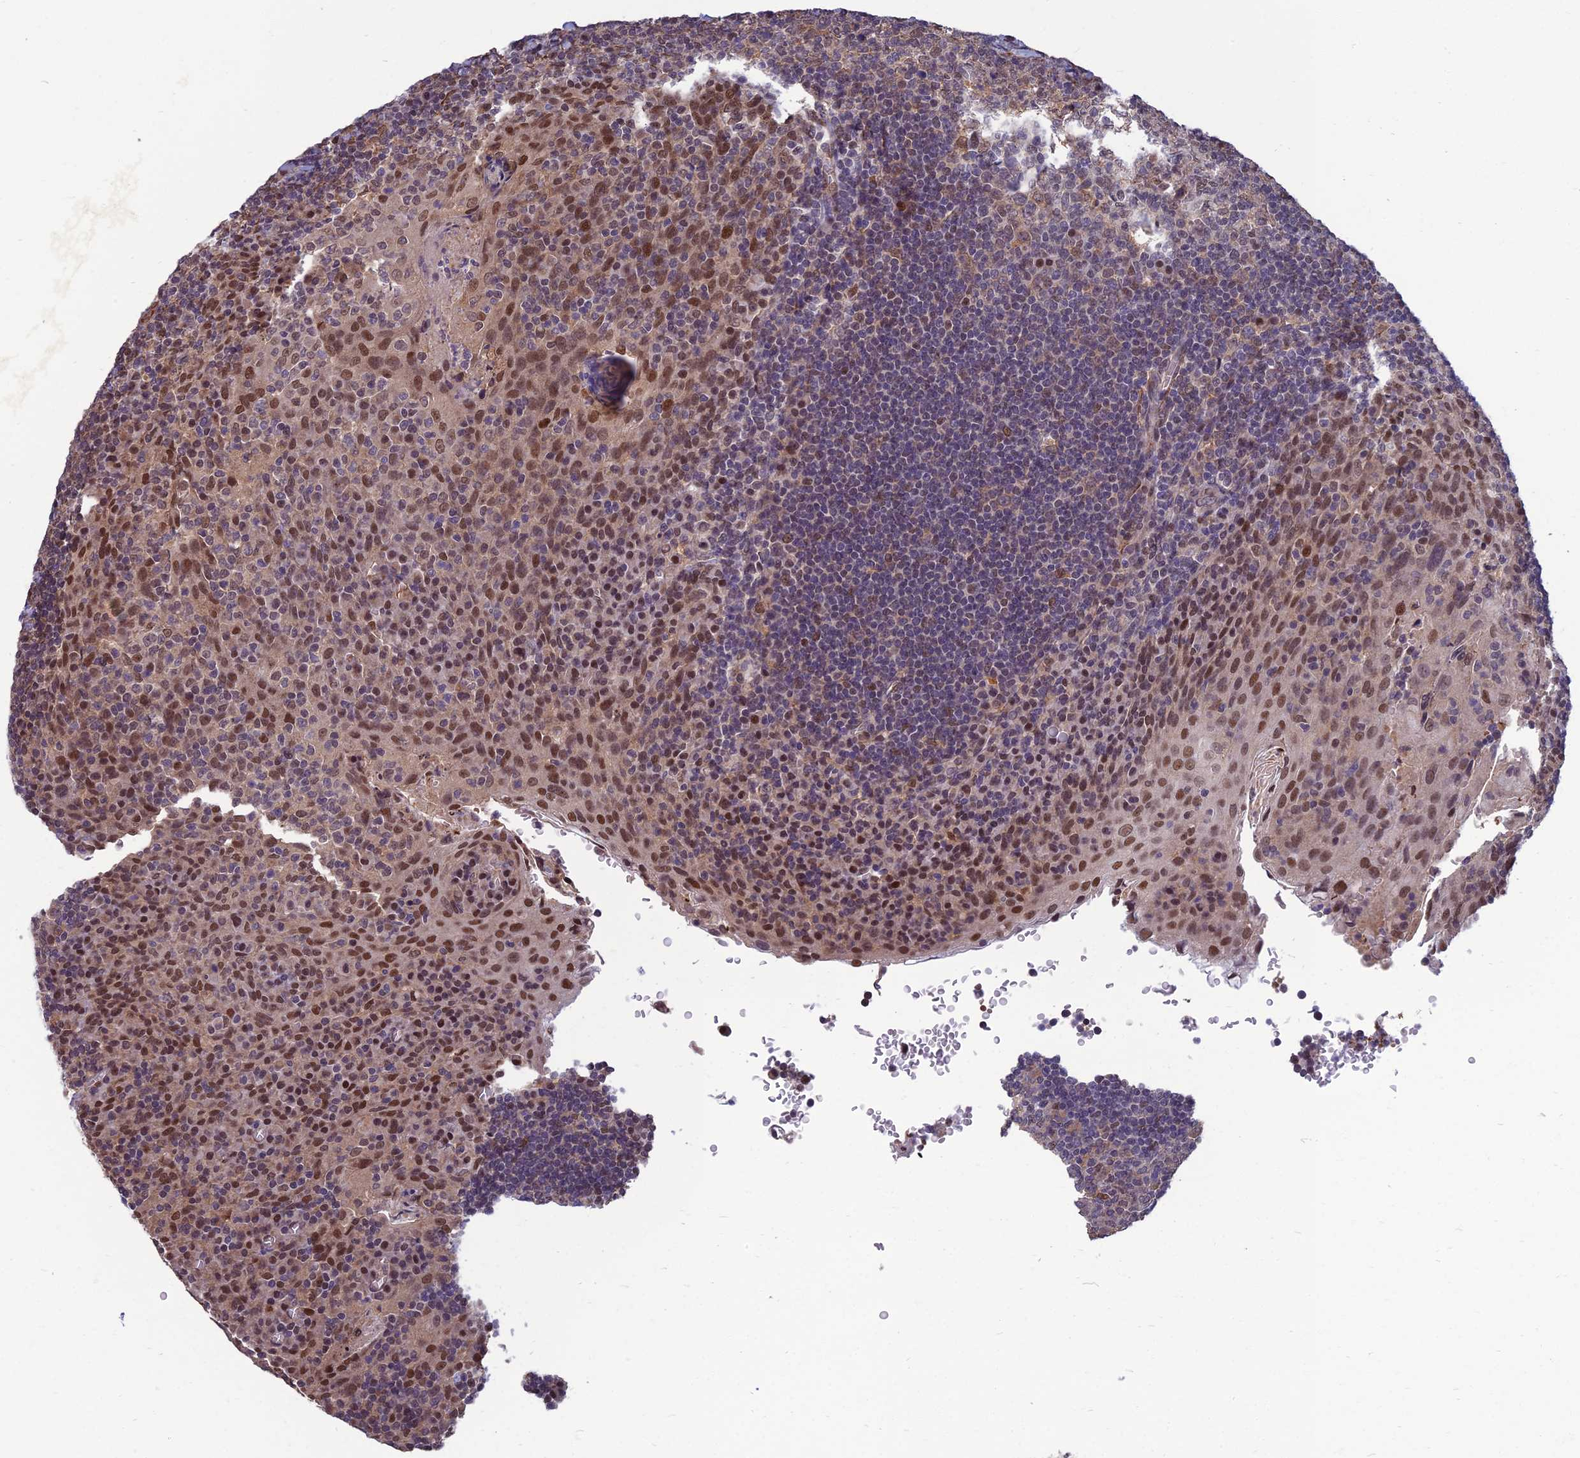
{"staining": {"intensity": "weak", "quantity": "<25%", "location": "nuclear"}, "tissue": "tonsil", "cell_type": "Germinal center cells", "image_type": "normal", "snomed": [{"axis": "morphology", "description": "Normal tissue, NOS"}, {"axis": "topography", "description": "Tonsil"}], "caption": "Immunohistochemical staining of normal tonsil displays no significant positivity in germinal center cells.", "gene": "NR4A3", "patient": {"sex": "male", "age": 17}}